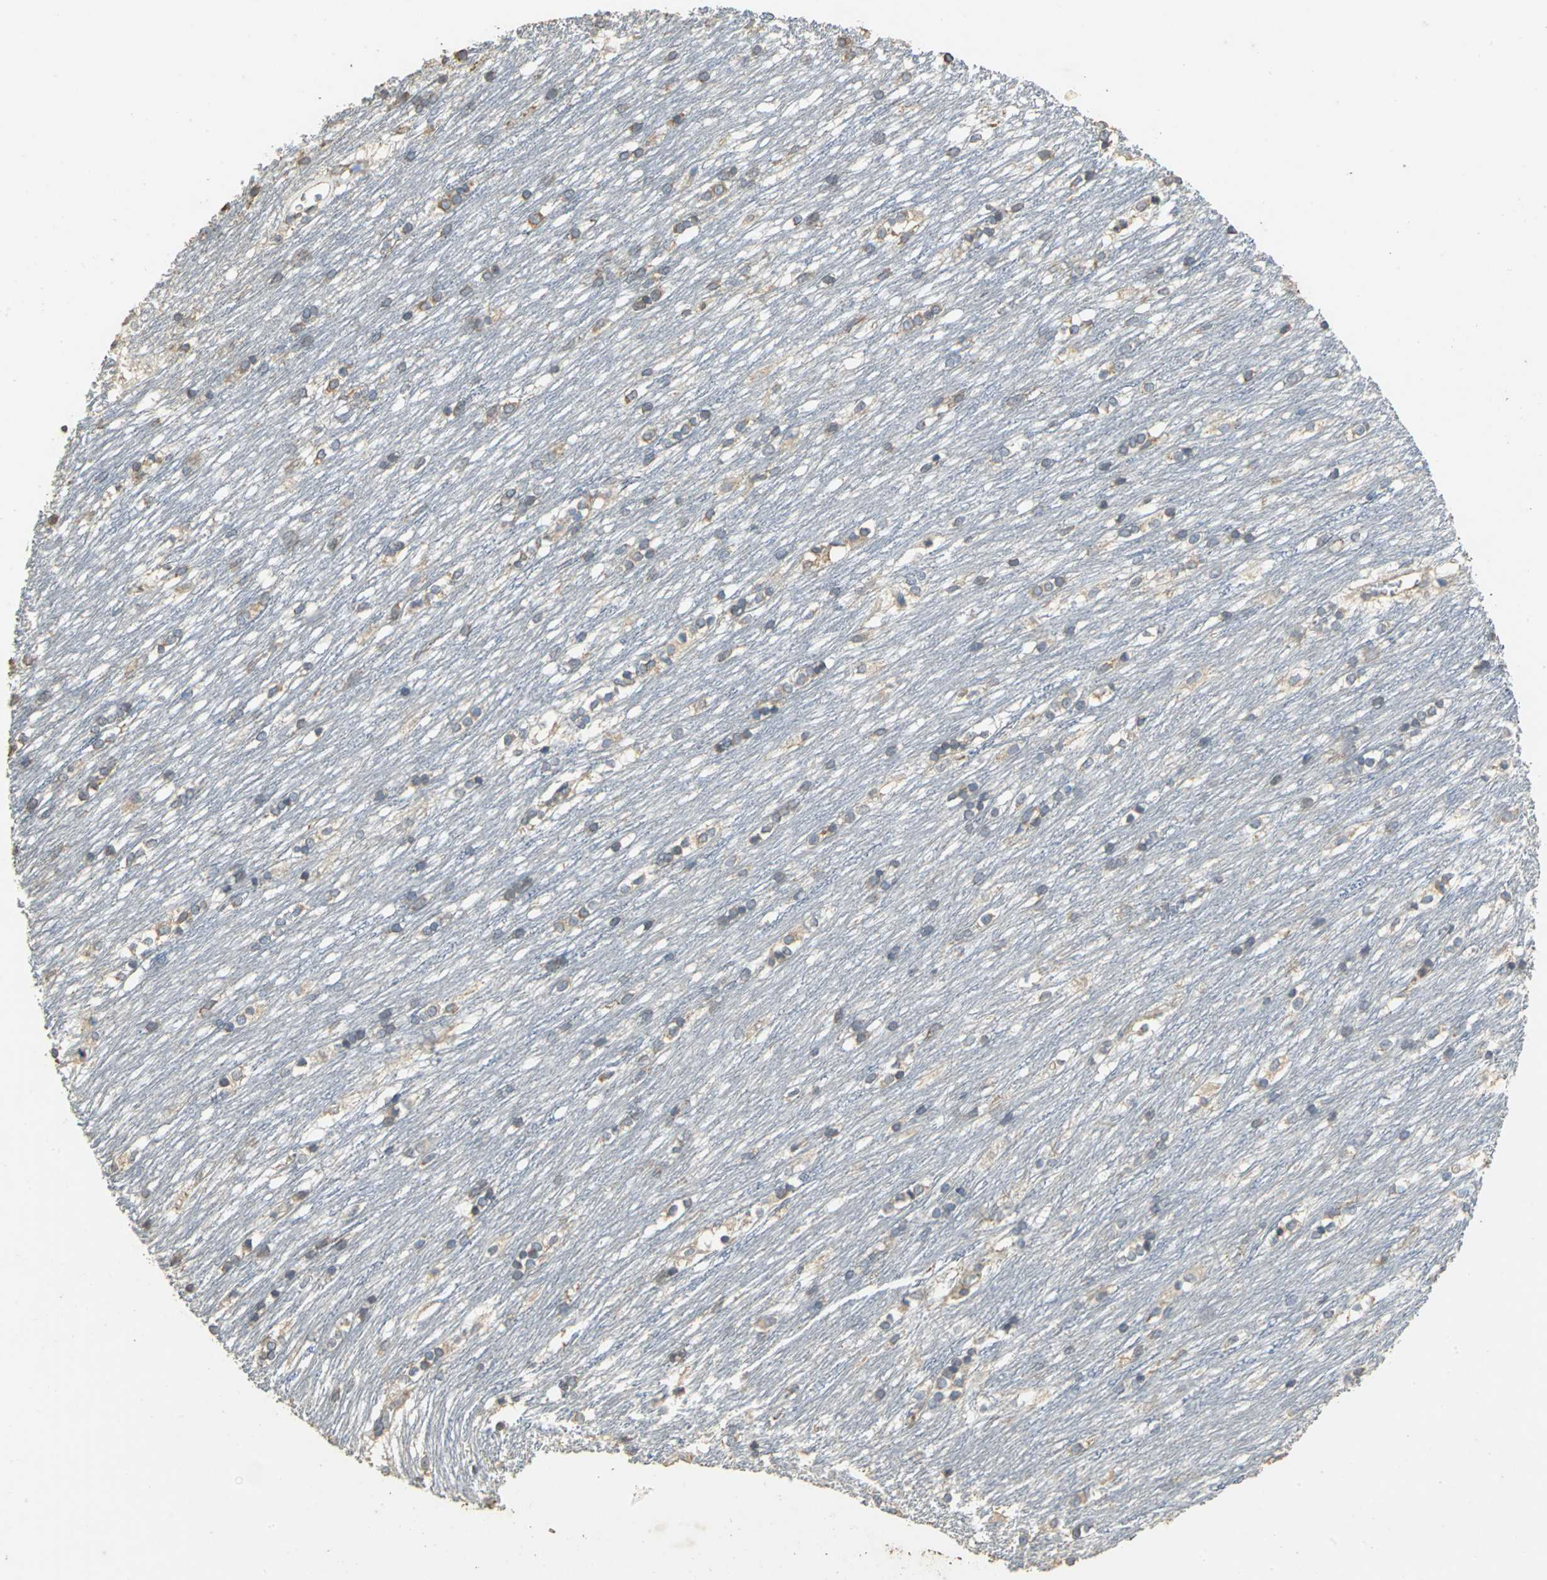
{"staining": {"intensity": "negative", "quantity": "none", "location": "none"}, "tissue": "caudate", "cell_type": "Glial cells", "image_type": "normal", "snomed": [{"axis": "morphology", "description": "Normal tissue, NOS"}, {"axis": "topography", "description": "Lateral ventricle wall"}], "caption": "IHC of unremarkable human caudate shows no positivity in glial cells.", "gene": "ACSL4", "patient": {"sex": "female", "age": 19}}